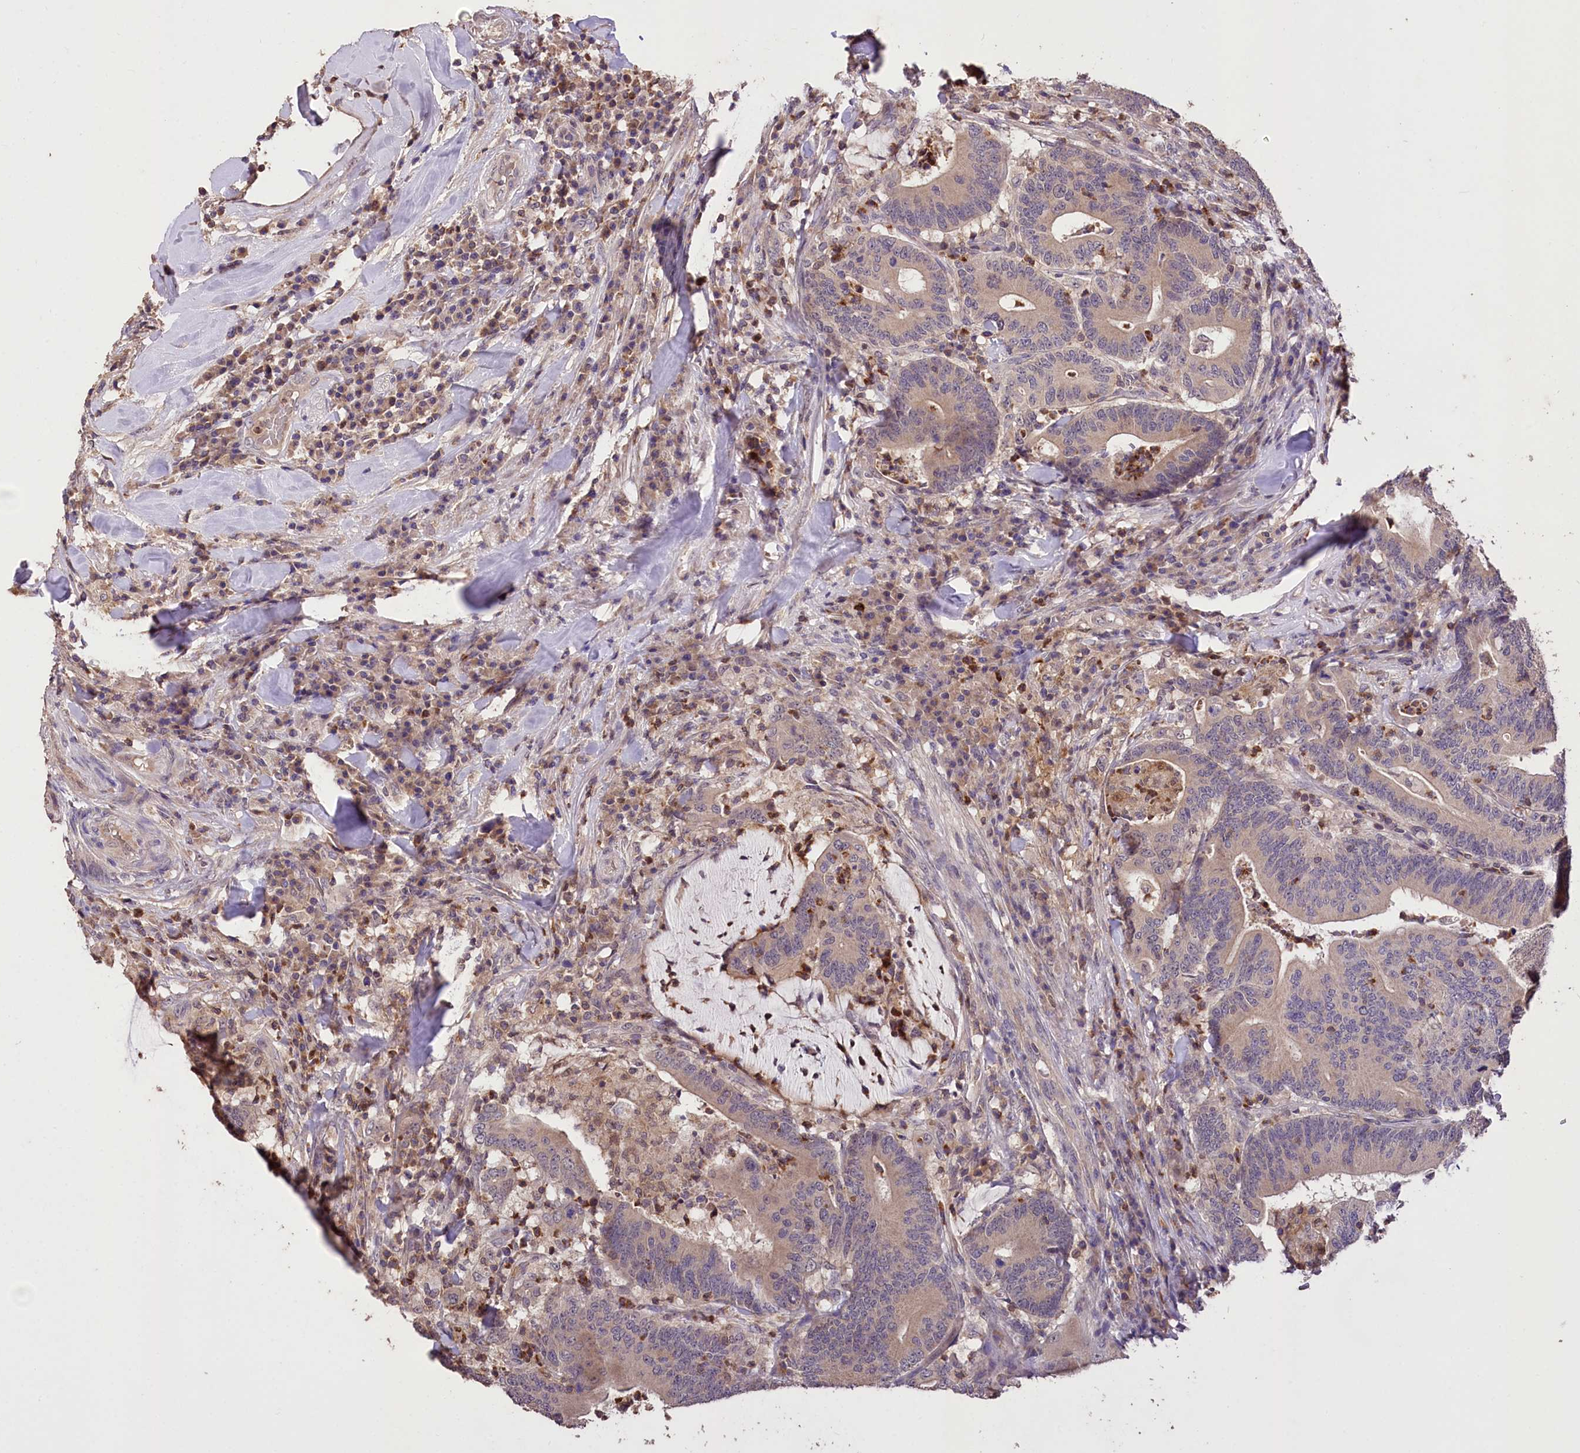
{"staining": {"intensity": "negative", "quantity": "none", "location": "none"}, "tissue": "colorectal cancer", "cell_type": "Tumor cells", "image_type": "cancer", "snomed": [{"axis": "morphology", "description": "Adenocarcinoma, NOS"}, {"axis": "topography", "description": "Colon"}], "caption": "This is a micrograph of immunohistochemistry staining of colorectal adenocarcinoma, which shows no staining in tumor cells.", "gene": "SERGEF", "patient": {"sex": "female", "age": 66}}